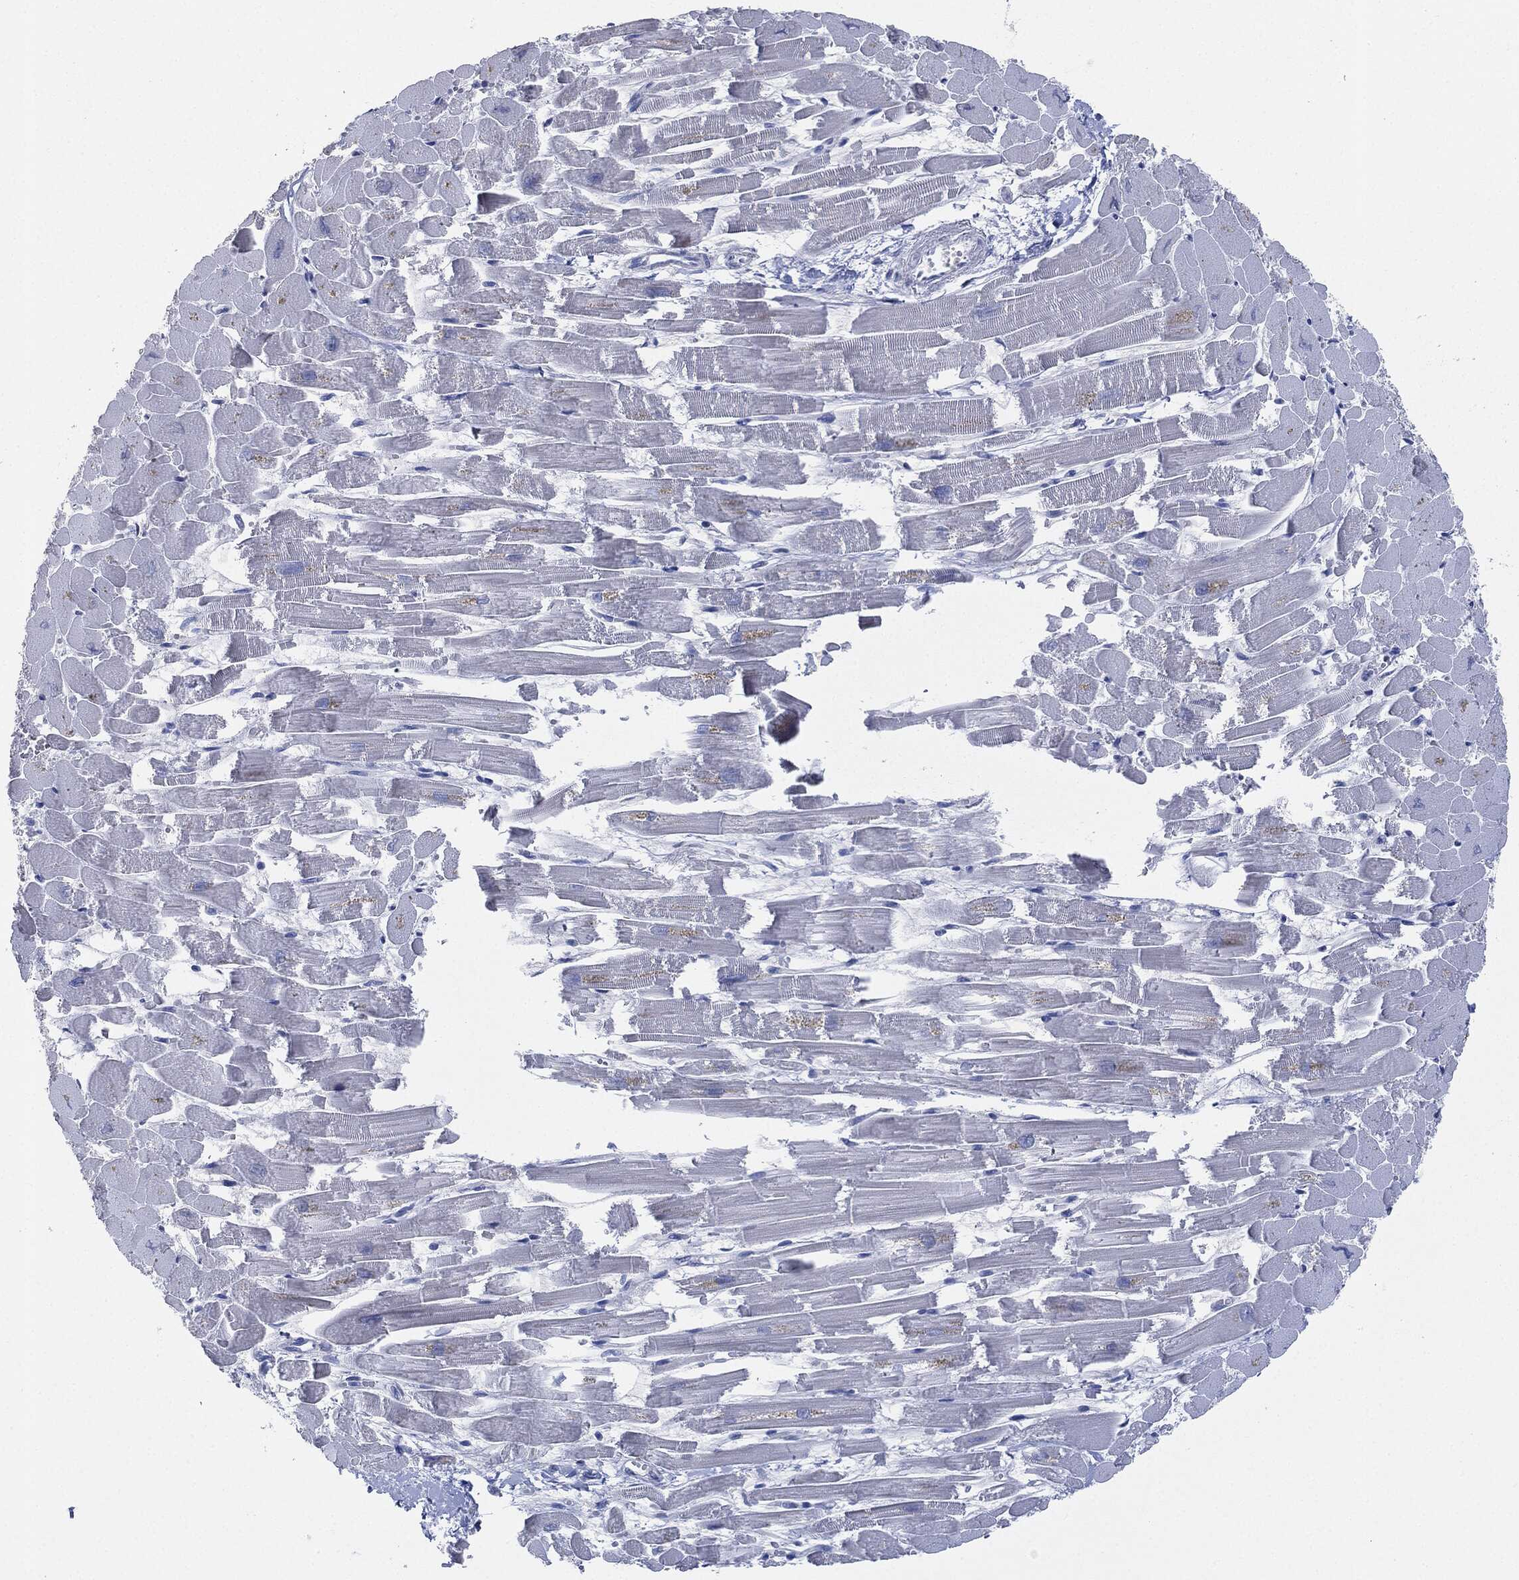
{"staining": {"intensity": "negative", "quantity": "none", "location": "none"}, "tissue": "heart muscle", "cell_type": "Cardiomyocytes", "image_type": "normal", "snomed": [{"axis": "morphology", "description": "Normal tissue, NOS"}, {"axis": "topography", "description": "Heart"}], "caption": "Normal heart muscle was stained to show a protein in brown. There is no significant positivity in cardiomyocytes.", "gene": "AFP", "patient": {"sex": "female", "age": 52}}